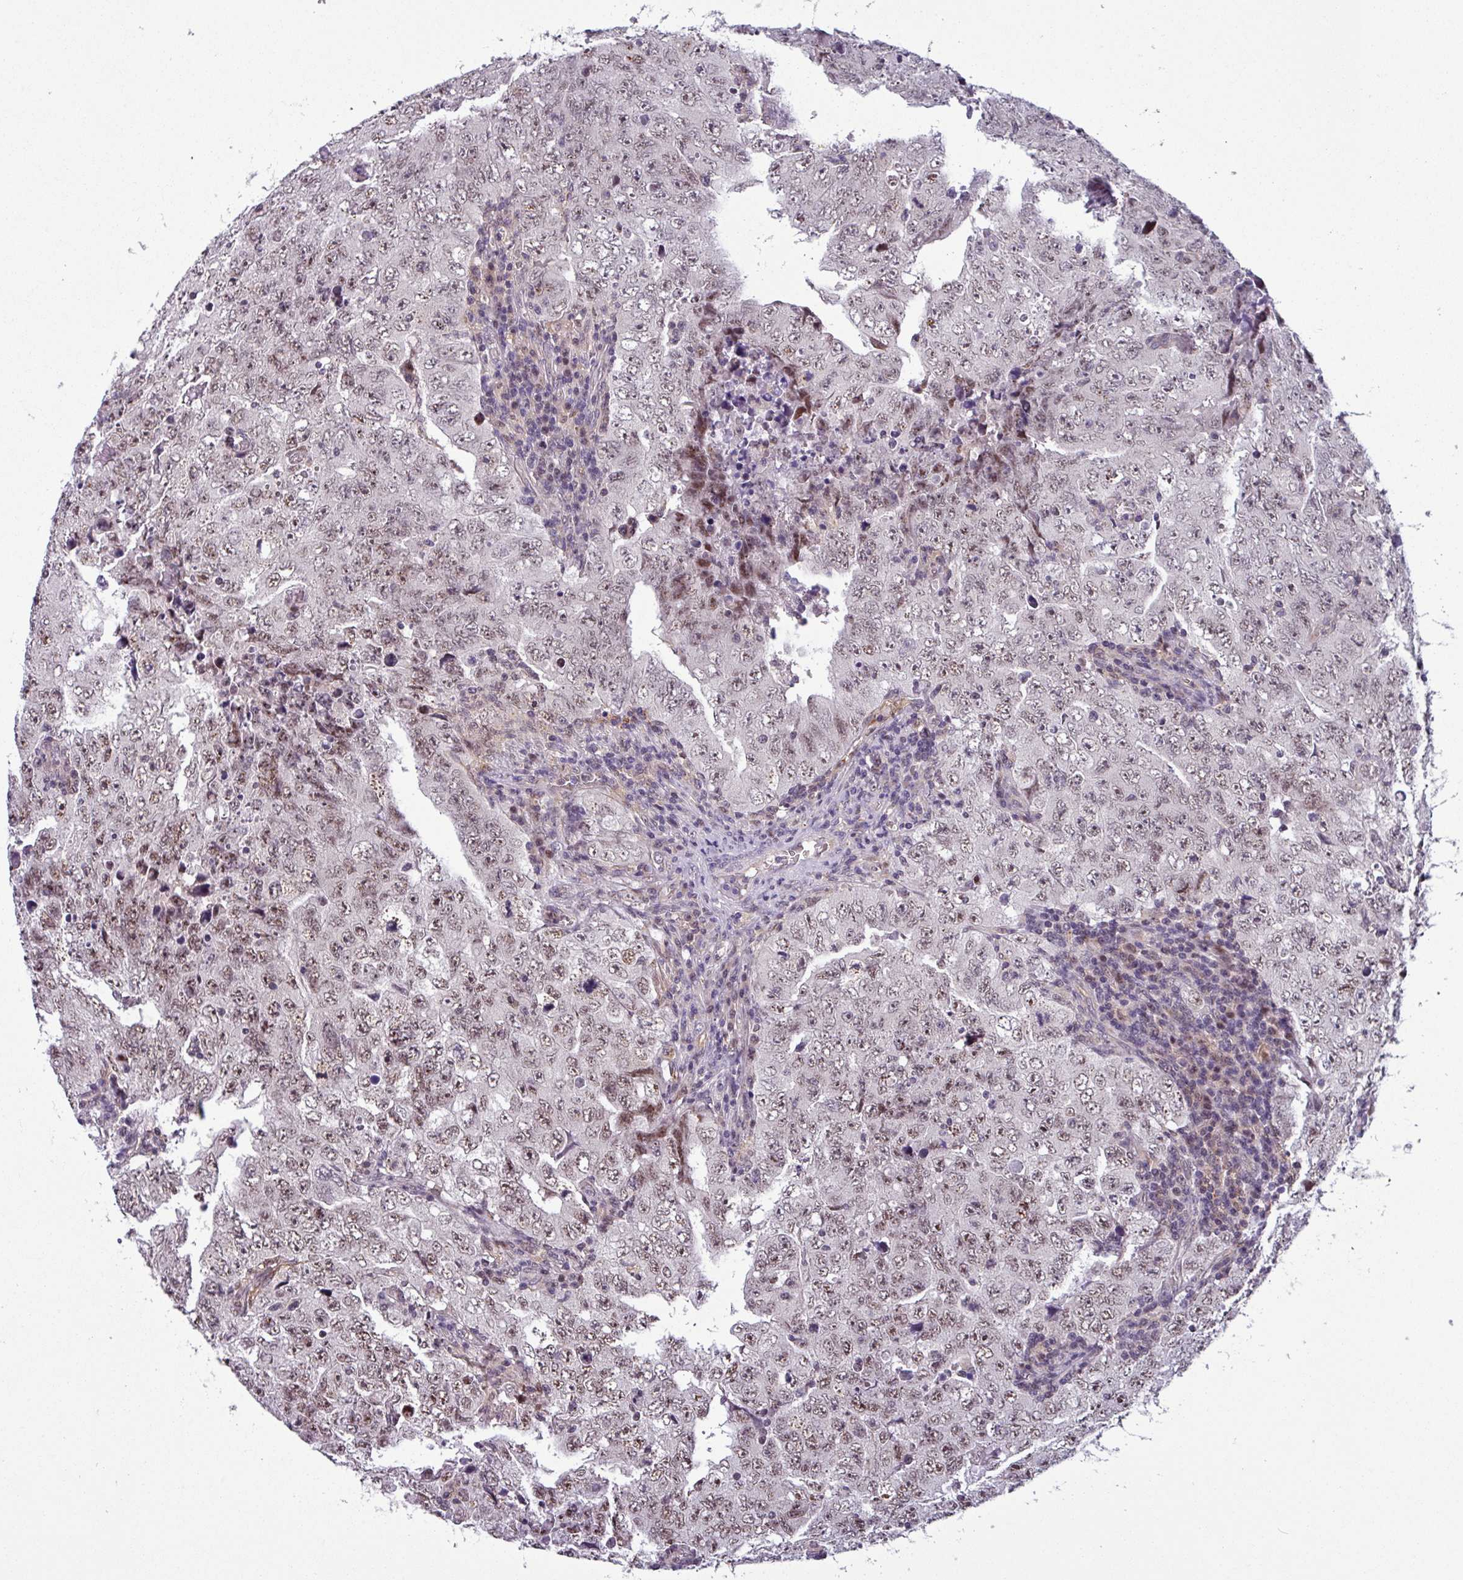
{"staining": {"intensity": "moderate", "quantity": ">75%", "location": "nuclear"}, "tissue": "testis cancer", "cell_type": "Tumor cells", "image_type": "cancer", "snomed": [{"axis": "morphology", "description": "Carcinoma, Embryonal, NOS"}, {"axis": "topography", "description": "Testis"}], "caption": "Immunohistochemistry (IHC) (DAB) staining of testis cancer displays moderate nuclear protein staining in approximately >75% of tumor cells. Nuclei are stained in blue.", "gene": "NPFFR1", "patient": {"sex": "male", "age": 26}}